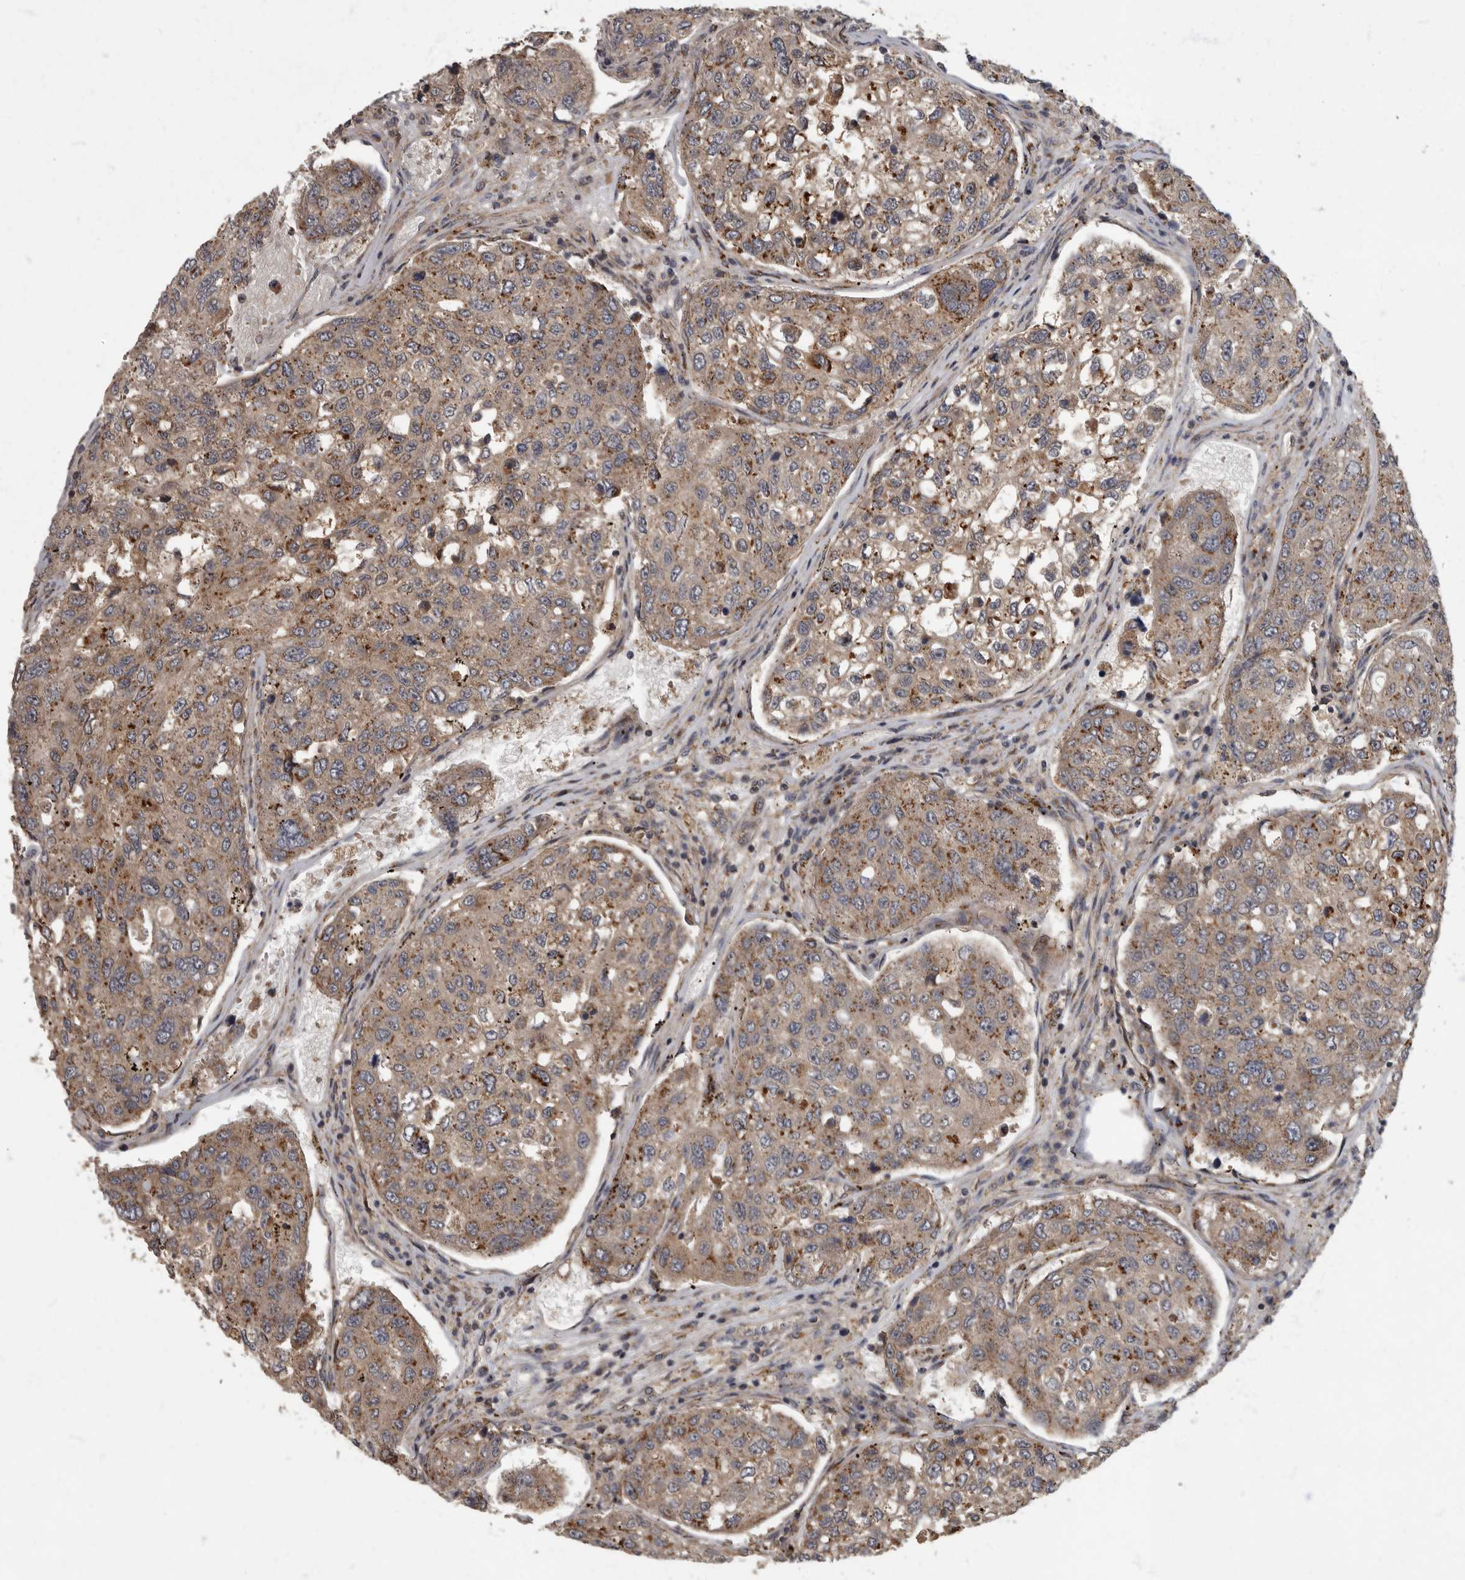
{"staining": {"intensity": "moderate", "quantity": ">75%", "location": "cytoplasmic/membranous"}, "tissue": "urothelial cancer", "cell_type": "Tumor cells", "image_type": "cancer", "snomed": [{"axis": "morphology", "description": "Urothelial carcinoma, High grade"}, {"axis": "topography", "description": "Lymph node"}, {"axis": "topography", "description": "Urinary bladder"}], "caption": "IHC histopathology image of high-grade urothelial carcinoma stained for a protein (brown), which exhibits medium levels of moderate cytoplasmic/membranous positivity in about >75% of tumor cells.", "gene": "IQCK", "patient": {"sex": "male", "age": 51}}